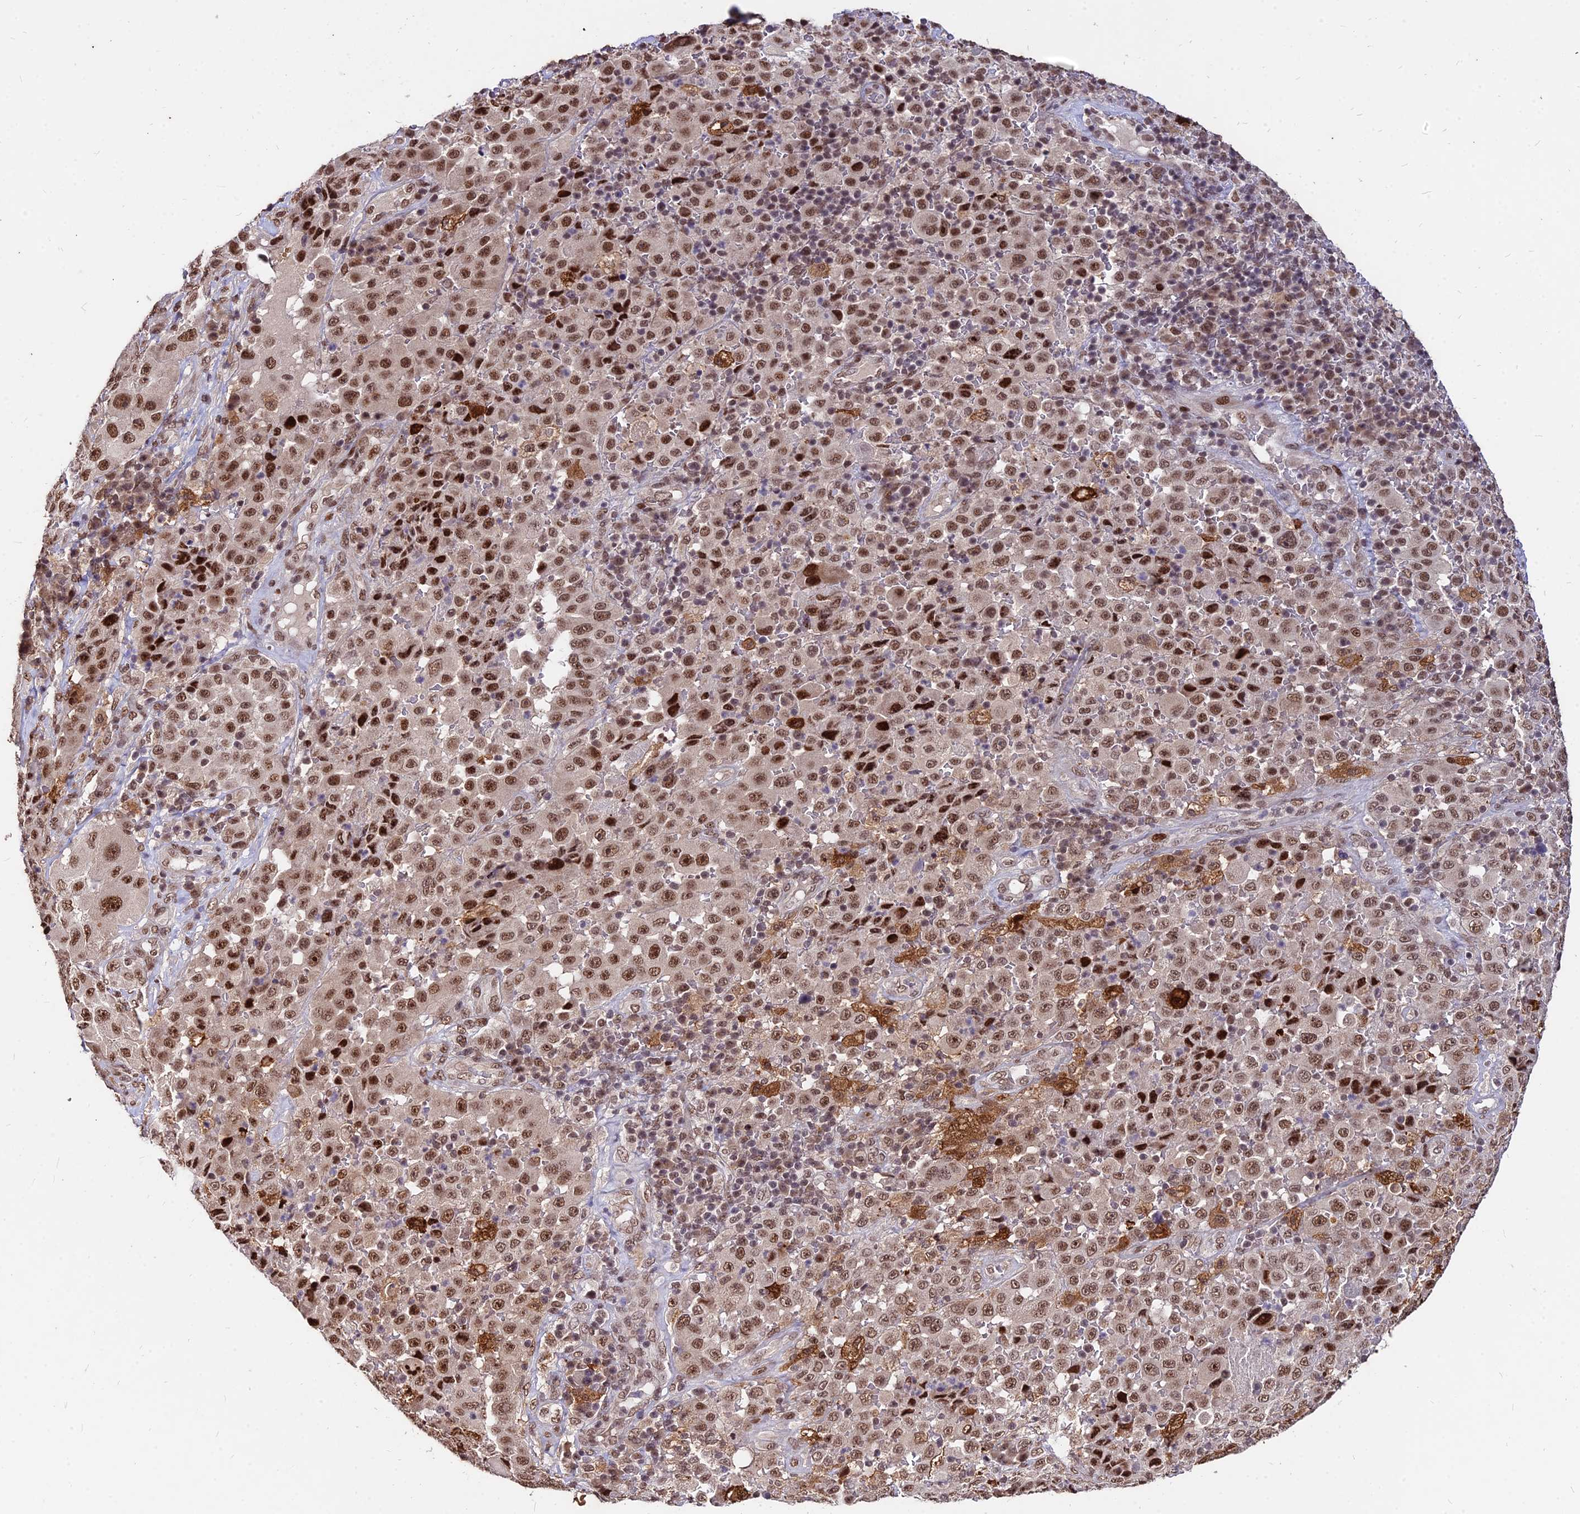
{"staining": {"intensity": "strong", "quantity": ">75%", "location": "nuclear"}, "tissue": "melanoma", "cell_type": "Tumor cells", "image_type": "cancer", "snomed": [{"axis": "morphology", "description": "Malignant melanoma, Metastatic site"}, {"axis": "topography", "description": "Lymph node"}], "caption": "Malignant melanoma (metastatic site) stained with a brown dye displays strong nuclear positive positivity in about >75% of tumor cells.", "gene": "ZBED4", "patient": {"sex": "male", "age": 62}}